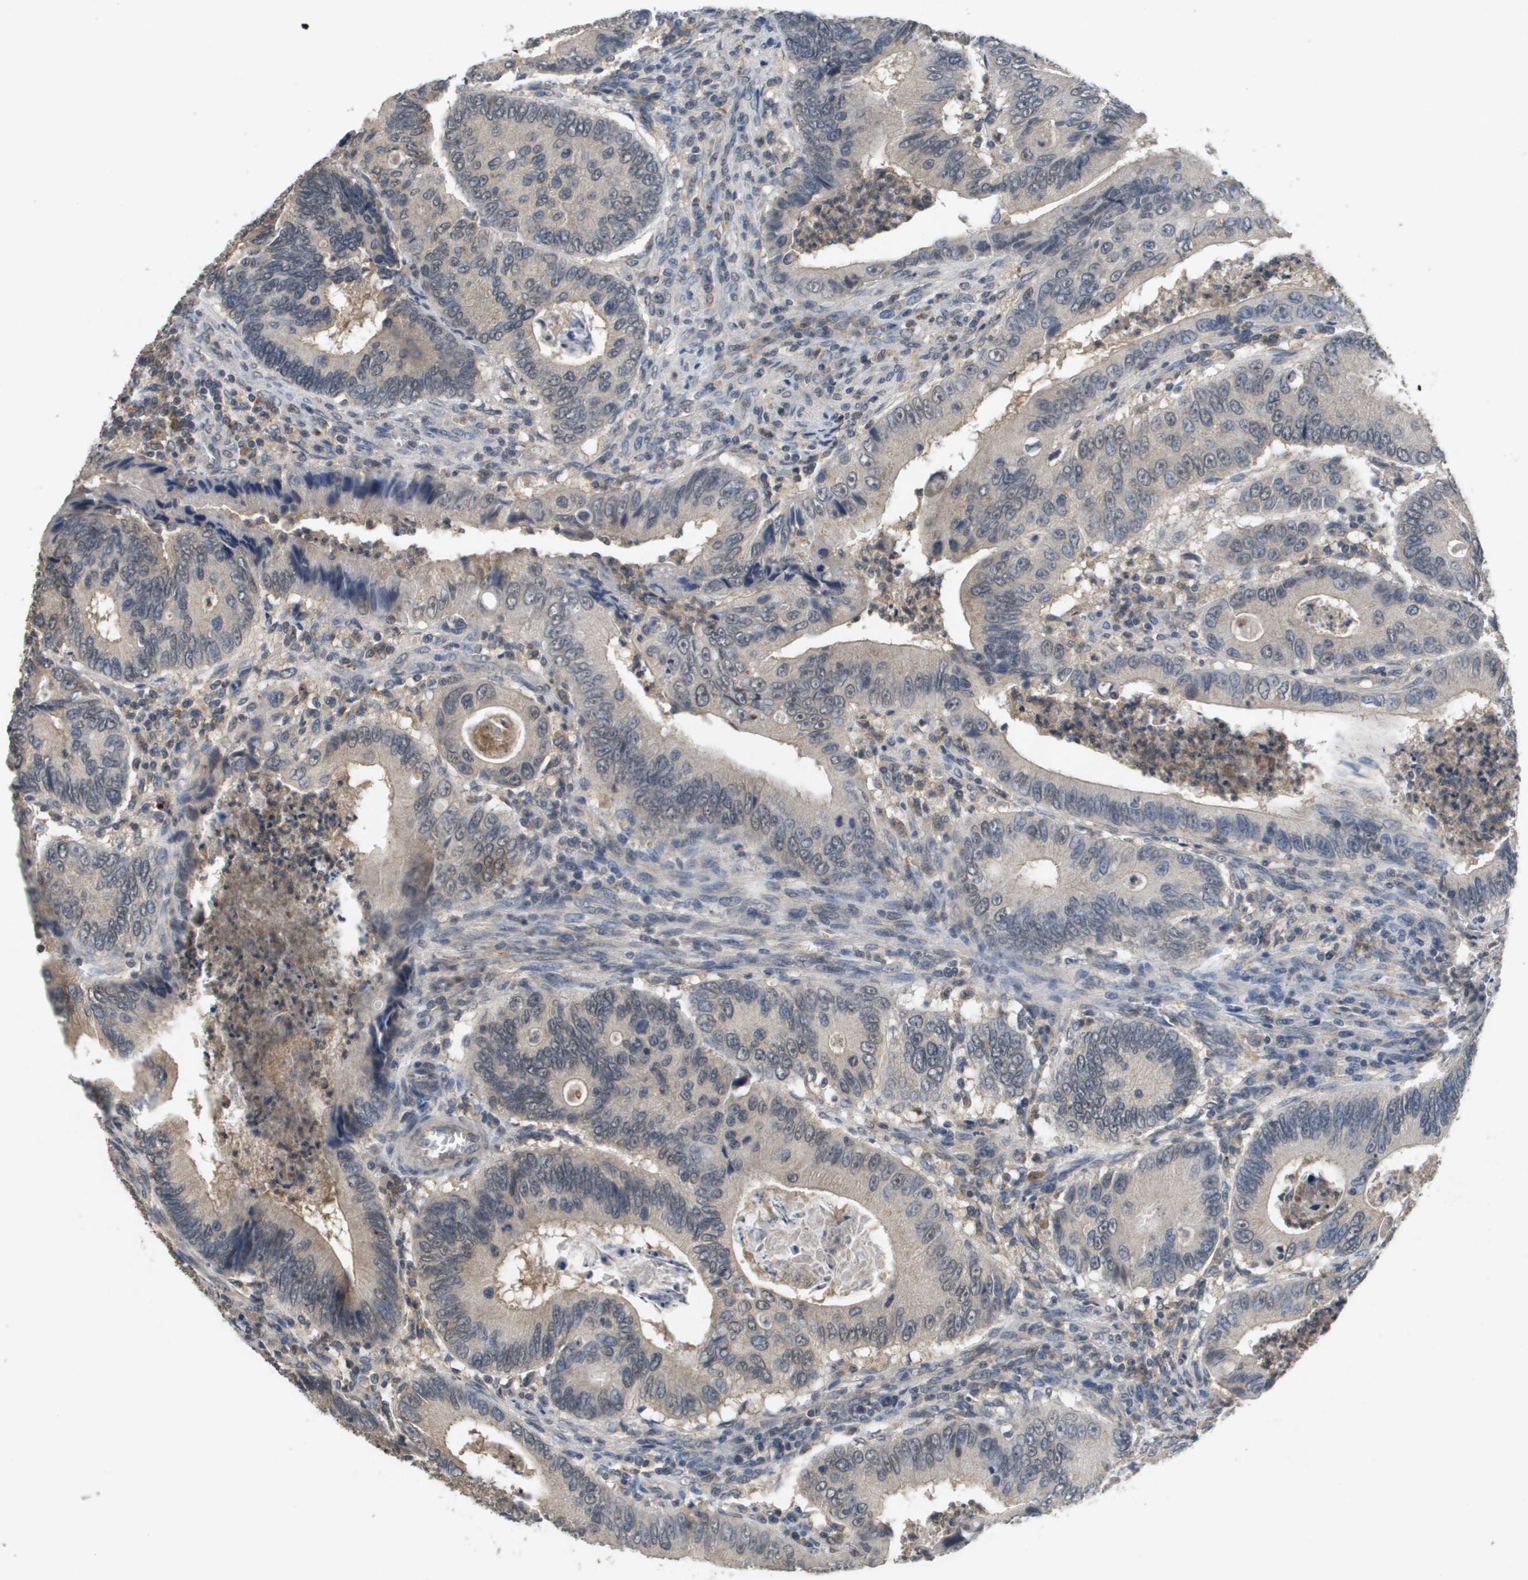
{"staining": {"intensity": "negative", "quantity": "none", "location": "none"}, "tissue": "colorectal cancer", "cell_type": "Tumor cells", "image_type": "cancer", "snomed": [{"axis": "morphology", "description": "Inflammation, NOS"}, {"axis": "morphology", "description": "Adenocarcinoma, NOS"}, {"axis": "topography", "description": "Colon"}], "caption": "DAB (3,3'-diaminobenzidine) immunohistochemical staining of human adenocarcinoma (colorectal) shows no significant expression in tumor cells. Brightfield microscopy of IHC stained with DAB (brown) and hematoxylin (blue), captured at high magnification.", "gene": "PROC", "patient": {"sex": "male", "age": 72}}